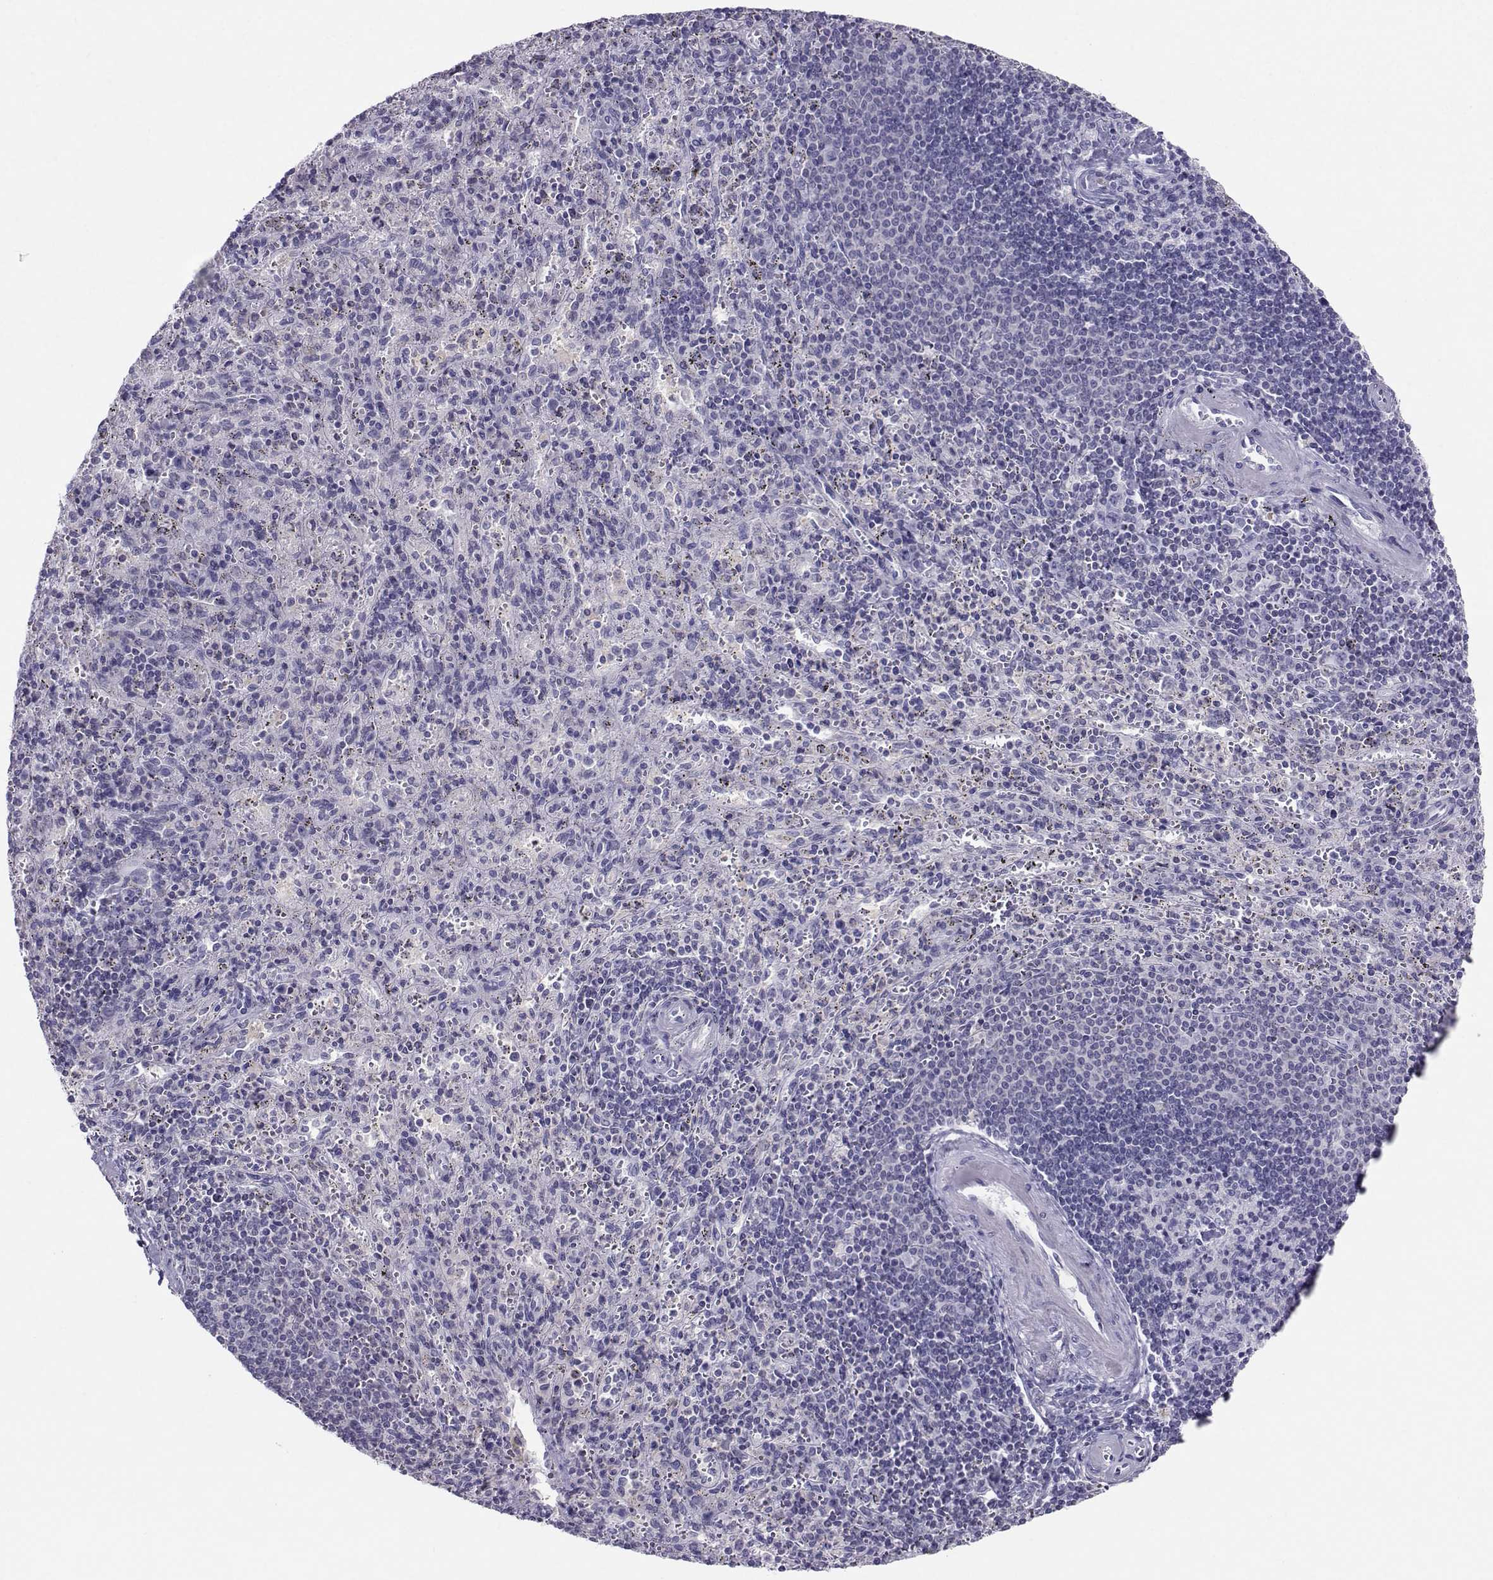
{"staining": {"intensity": "negative", "quantity": "none", "location": "none"}, "tissue": "spleen", "cell_type": "Cells in red pulp", "image_type": "normal", "snomed": [{"axis": "morphology", "description": "Normal tissue, NOS"}, {"axis": "topography", "description": "Spleen"}], "caption": "The immunohistochemistry (IHC) micrograph has no significant staining in cells in red pulp of spleen.", "gene": "PGK1", "patient": {"sex": "male", "age": 57}}